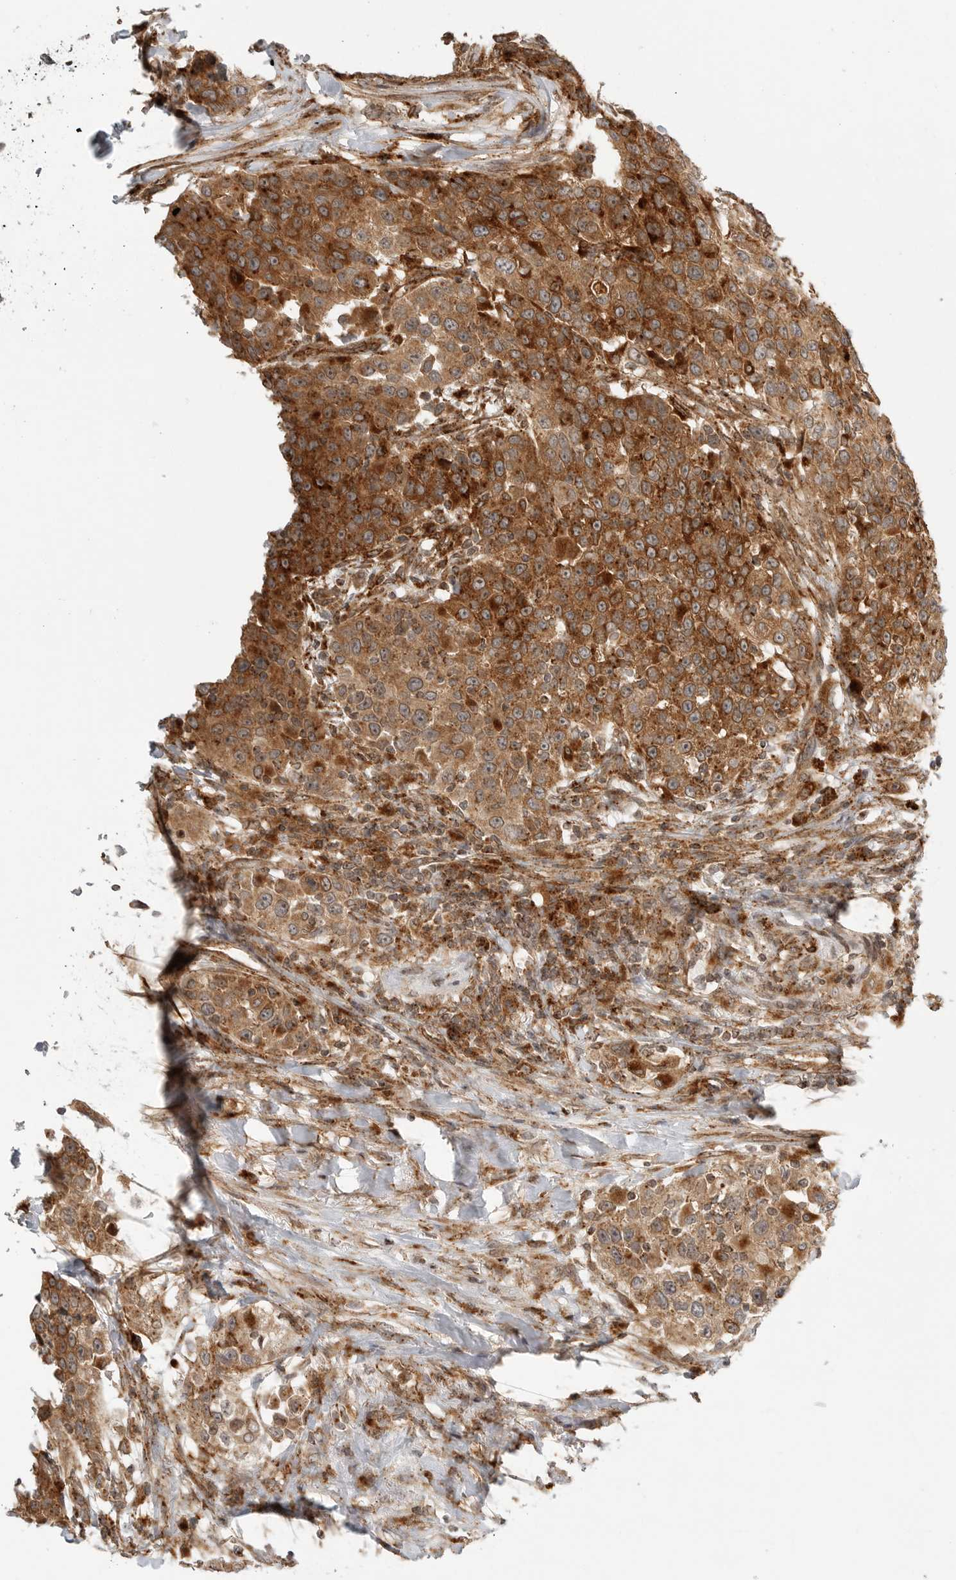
{"staining": {"intensity": "strong", "quantity": ">75%", "location": "cytoplasmic/membranous"}, "tissue": "urothelial cancer", "cell_type": "Tumor cells", "image_type": "cancer", "snomed": [{"axis": "morphology", "description": "Urothelial carcinoma, High grade"}, {"axis": "topography", "description": "Urinary bladder"}], "caption": "A high amount of strong cytoplasmic/membranous staining is present in about >75% of tumor cells in urothelial cancer tissue.", "gene": "IDUA", "patient": {"sex": "female", "age": 80}}